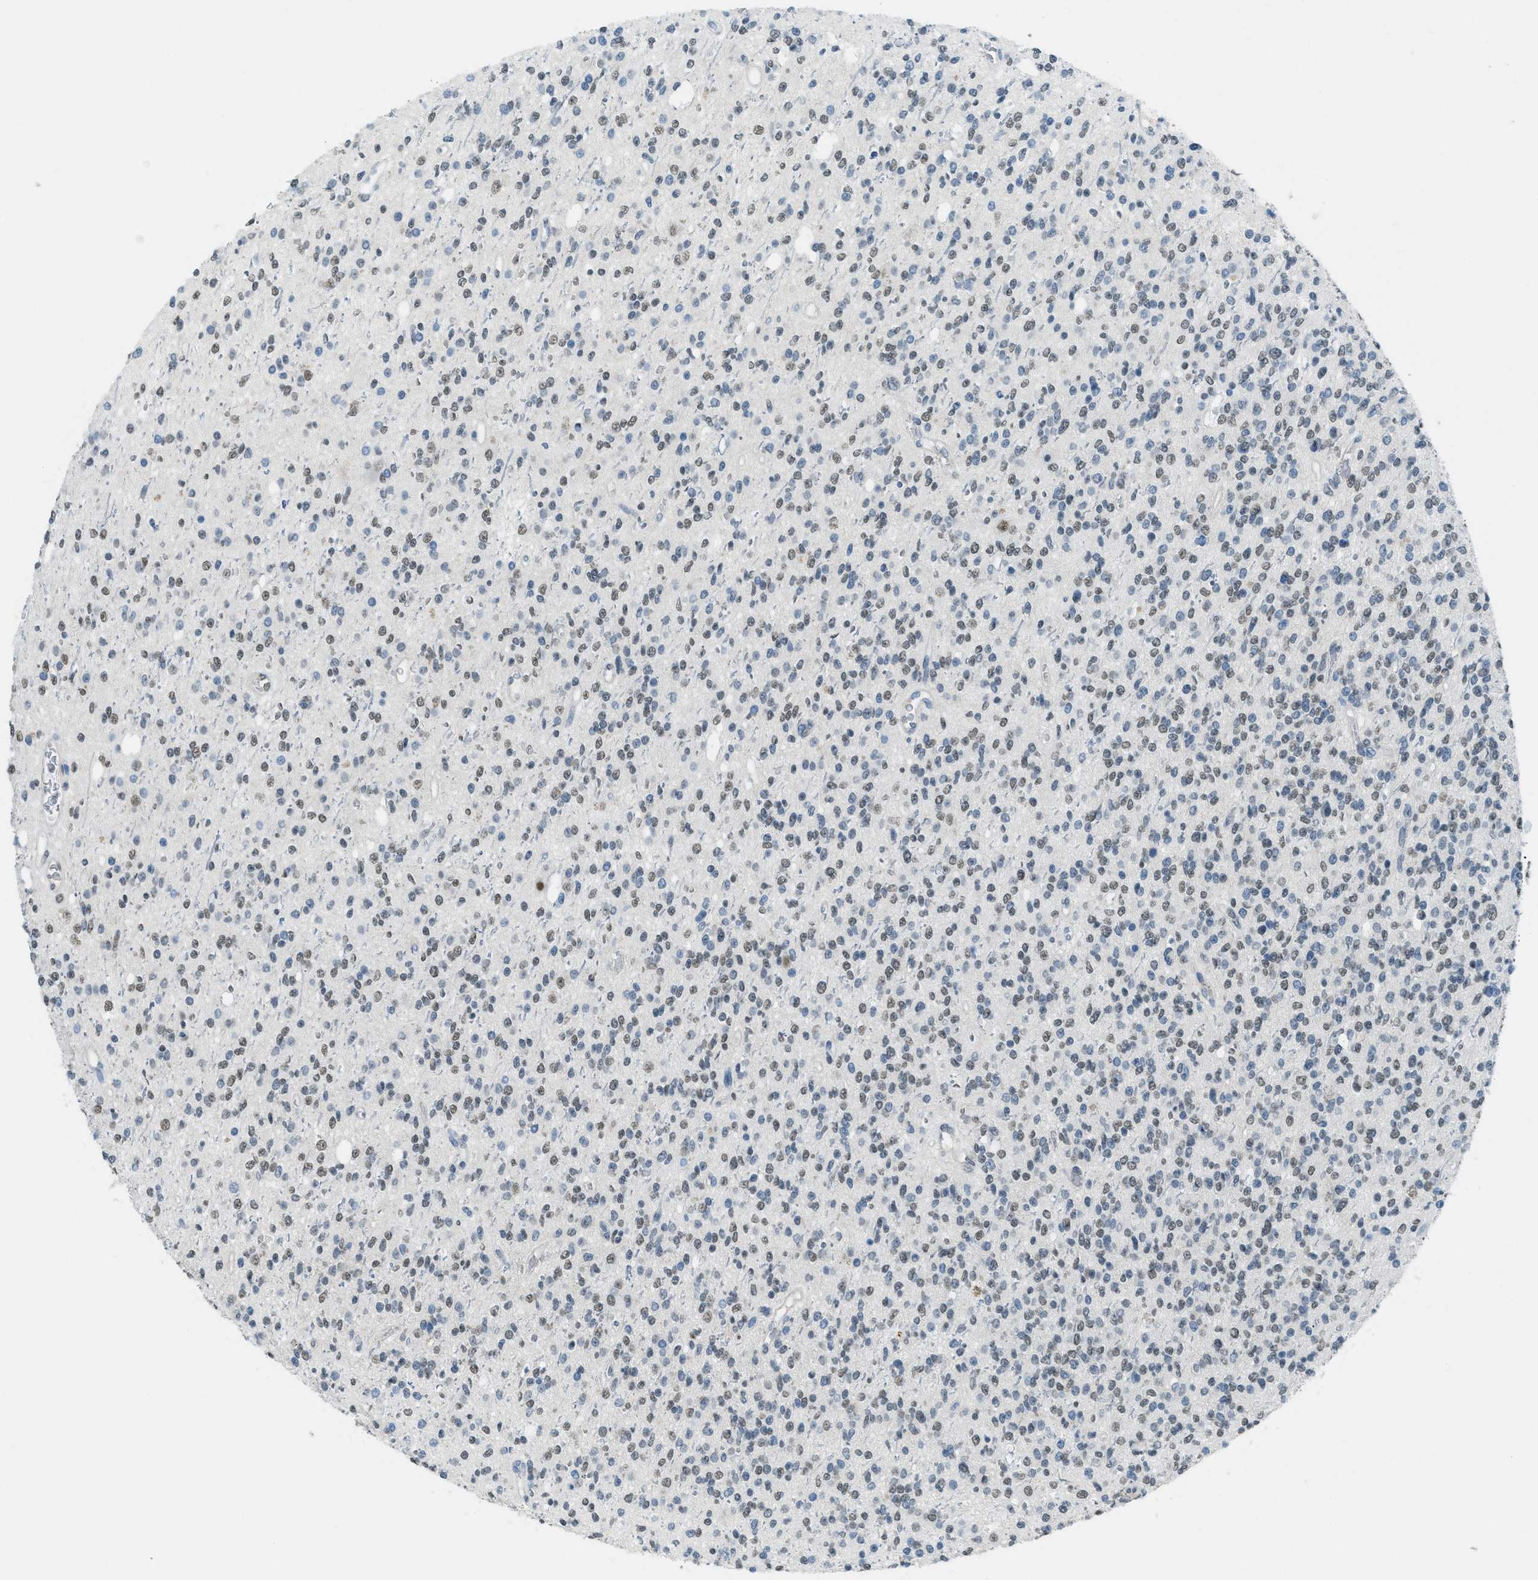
{"staining": {"intensity": "weak", "quantity": ">75%", "location": "nuclear"}, "tissue": "glioma", "cell_type": "Tumor cells", "image_type": "cancer", "snomed": [{"axis": "morphology", "description": "Glioma, malignant, High grade"}, {"axis": "topography", "description": "Brain"}], "caption": "Human malignant glioma (high-grade) stained with a brown dye displays weak nuclear positive positivity in approximately >75% of tumor cells.", "gene": "TTC13", "patient": {"sex": "male", "age": 34}}